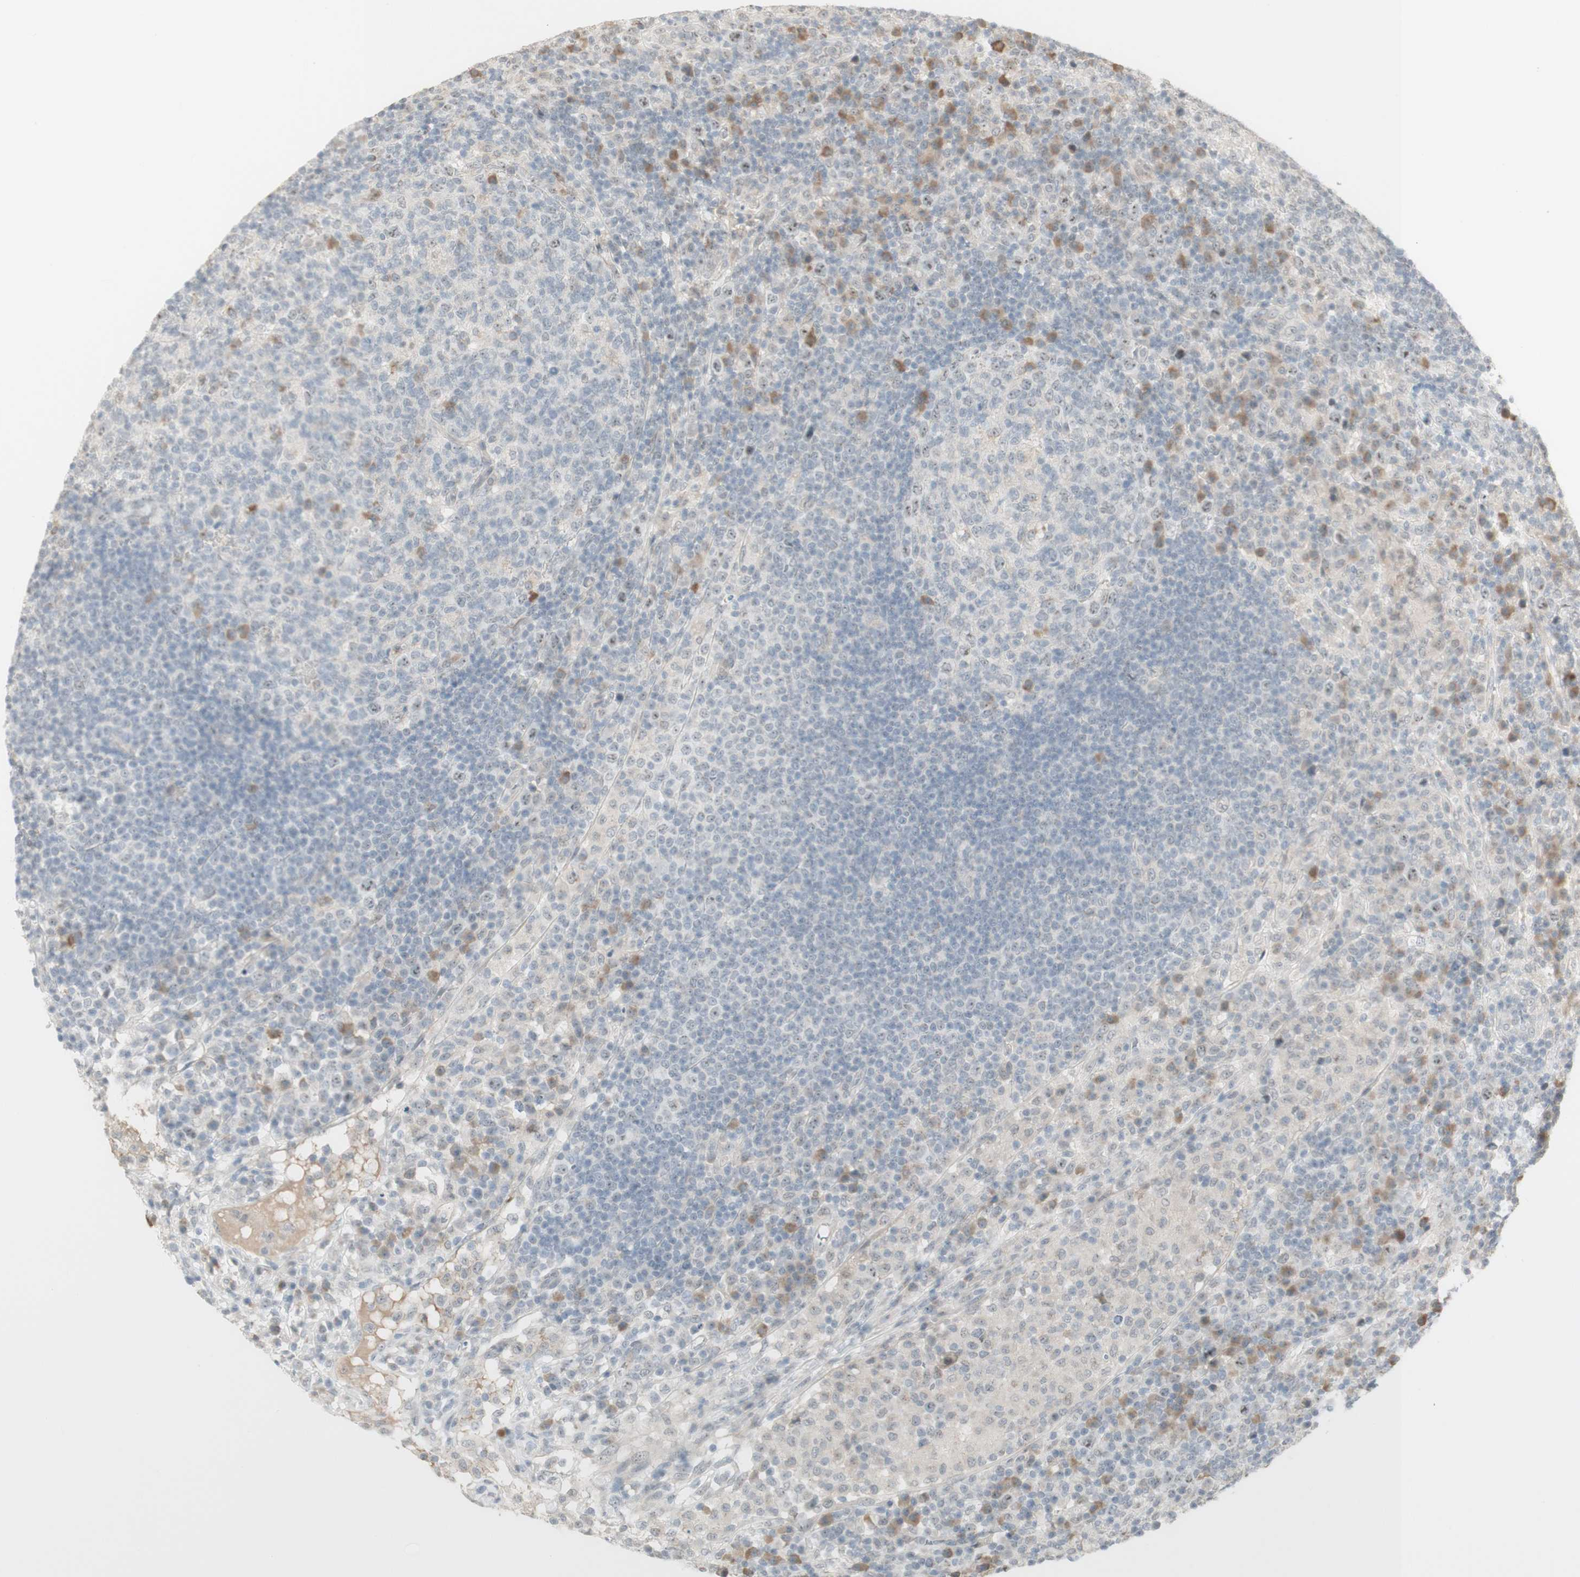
{"staining": {"intensity": "negative", "quantity": "none", "location": "none"}, "tissue": "lymph node", "cell_type": "Germinal center cells", "image_type": "normal", "snomed": [{"axis": "morphology", "description": "Normal tissue, NOS"}, {"axis": "topography", "description": "Lymph node"}], "caption": "Normal lymph node was stained to show a protein in brown. There is no significant expression in germinal center cells. (DAB (3,3'-diaminobenzidine) immunohistochemistry with hematoxylin counter stain).", "gene": "PLCD4", "patient": {"sex": "female", "age": 53}}